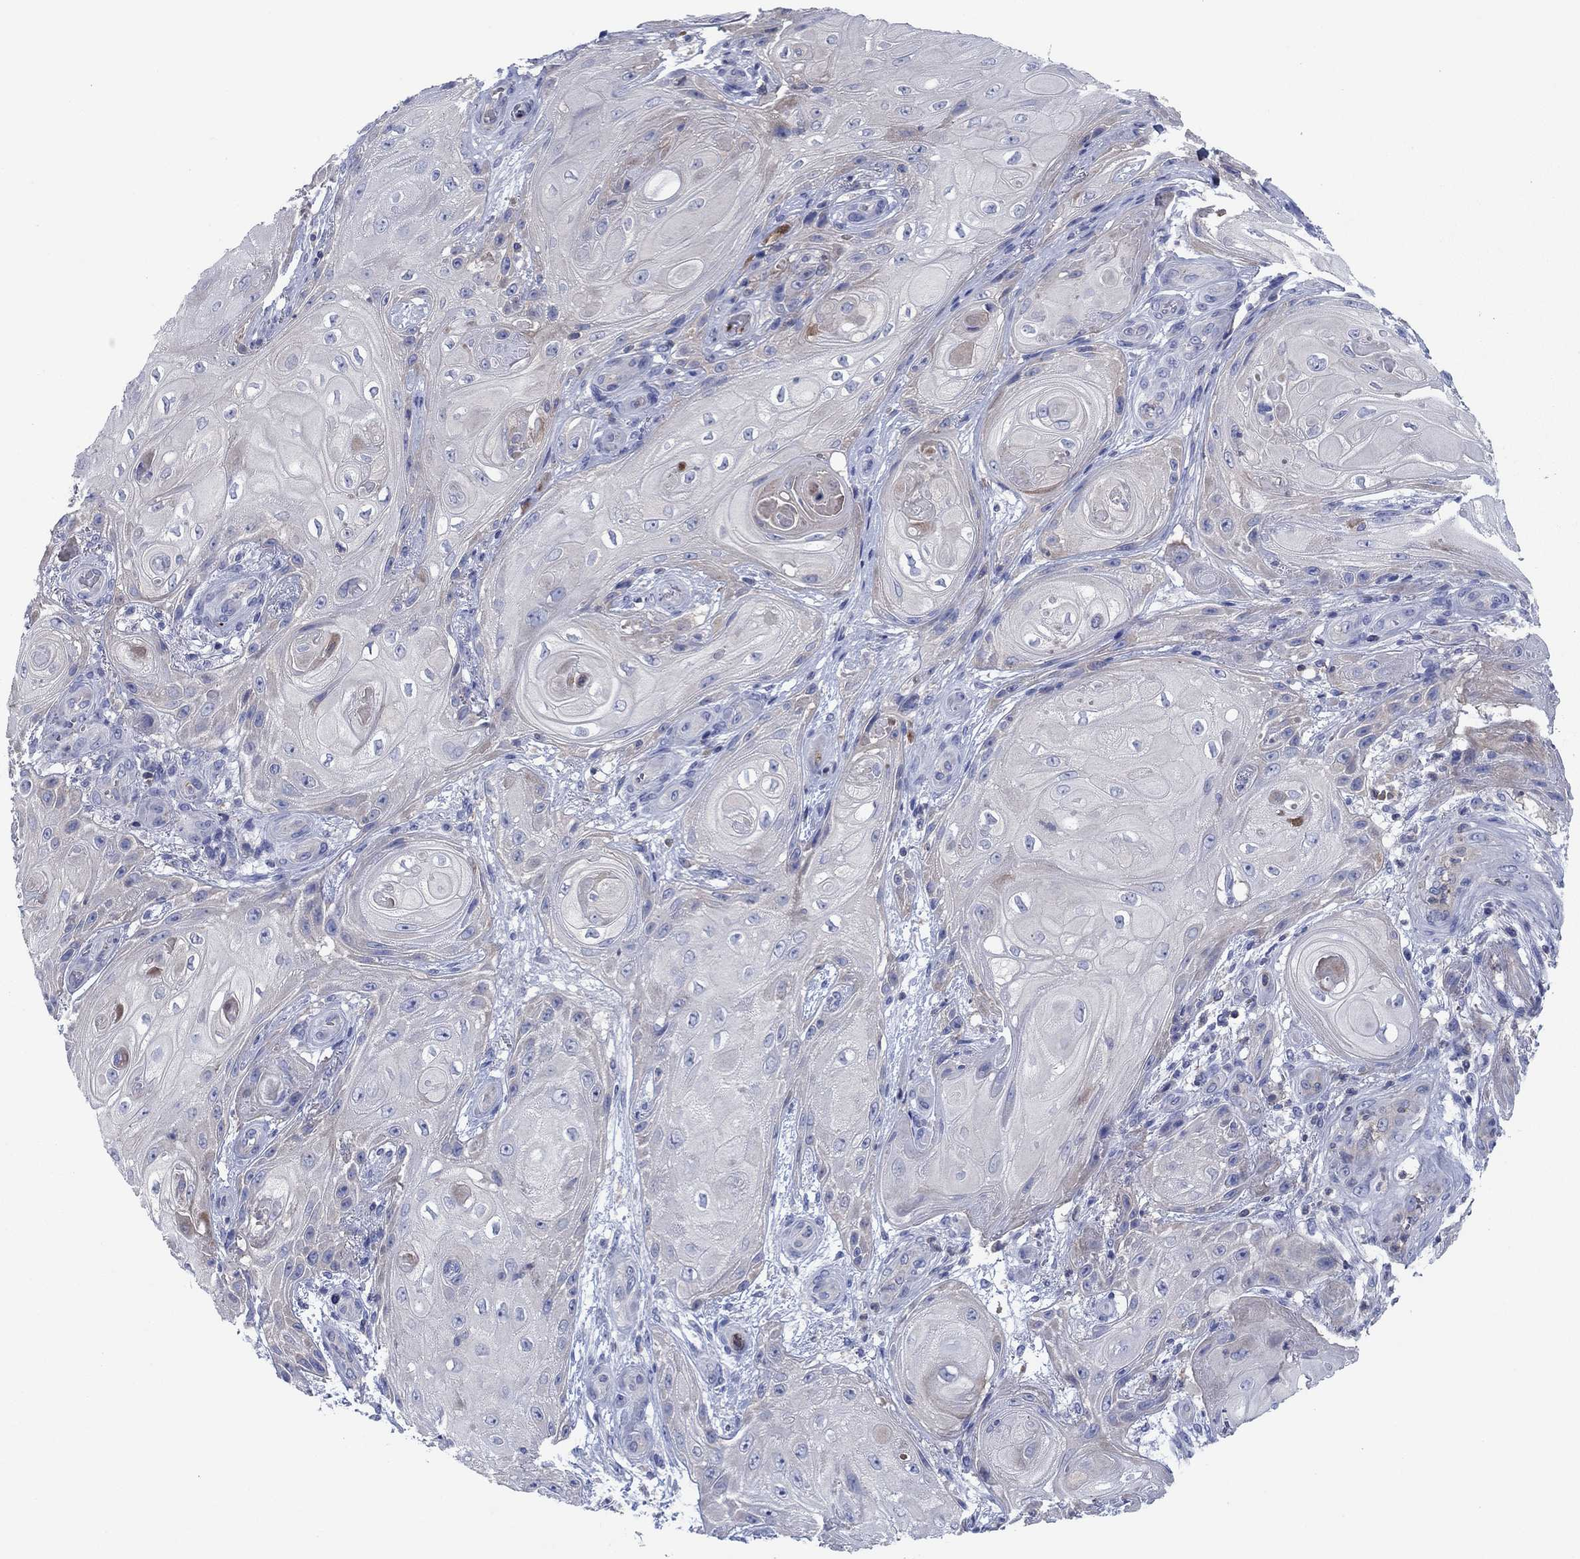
{"staining": {"intensity": "negative", "quantity": "none", "location": "none"}, "tissue": "skin cancer", "cell_type": "Tumor cells", "image_type": "cancer", "snomed": [{"axis": "morphology", "description": "Squamous cell carcinoma, NOS"}, {"axis": "topography", "description": "Skin"}], "caption": "The immunohistochemistry (IHC) photomicrograph has no significant staining in tumor cells of squamous cell carcinoma (skin) tissue.", "gene": "PVR", "patient": {"sex": "male", "age": 62}}